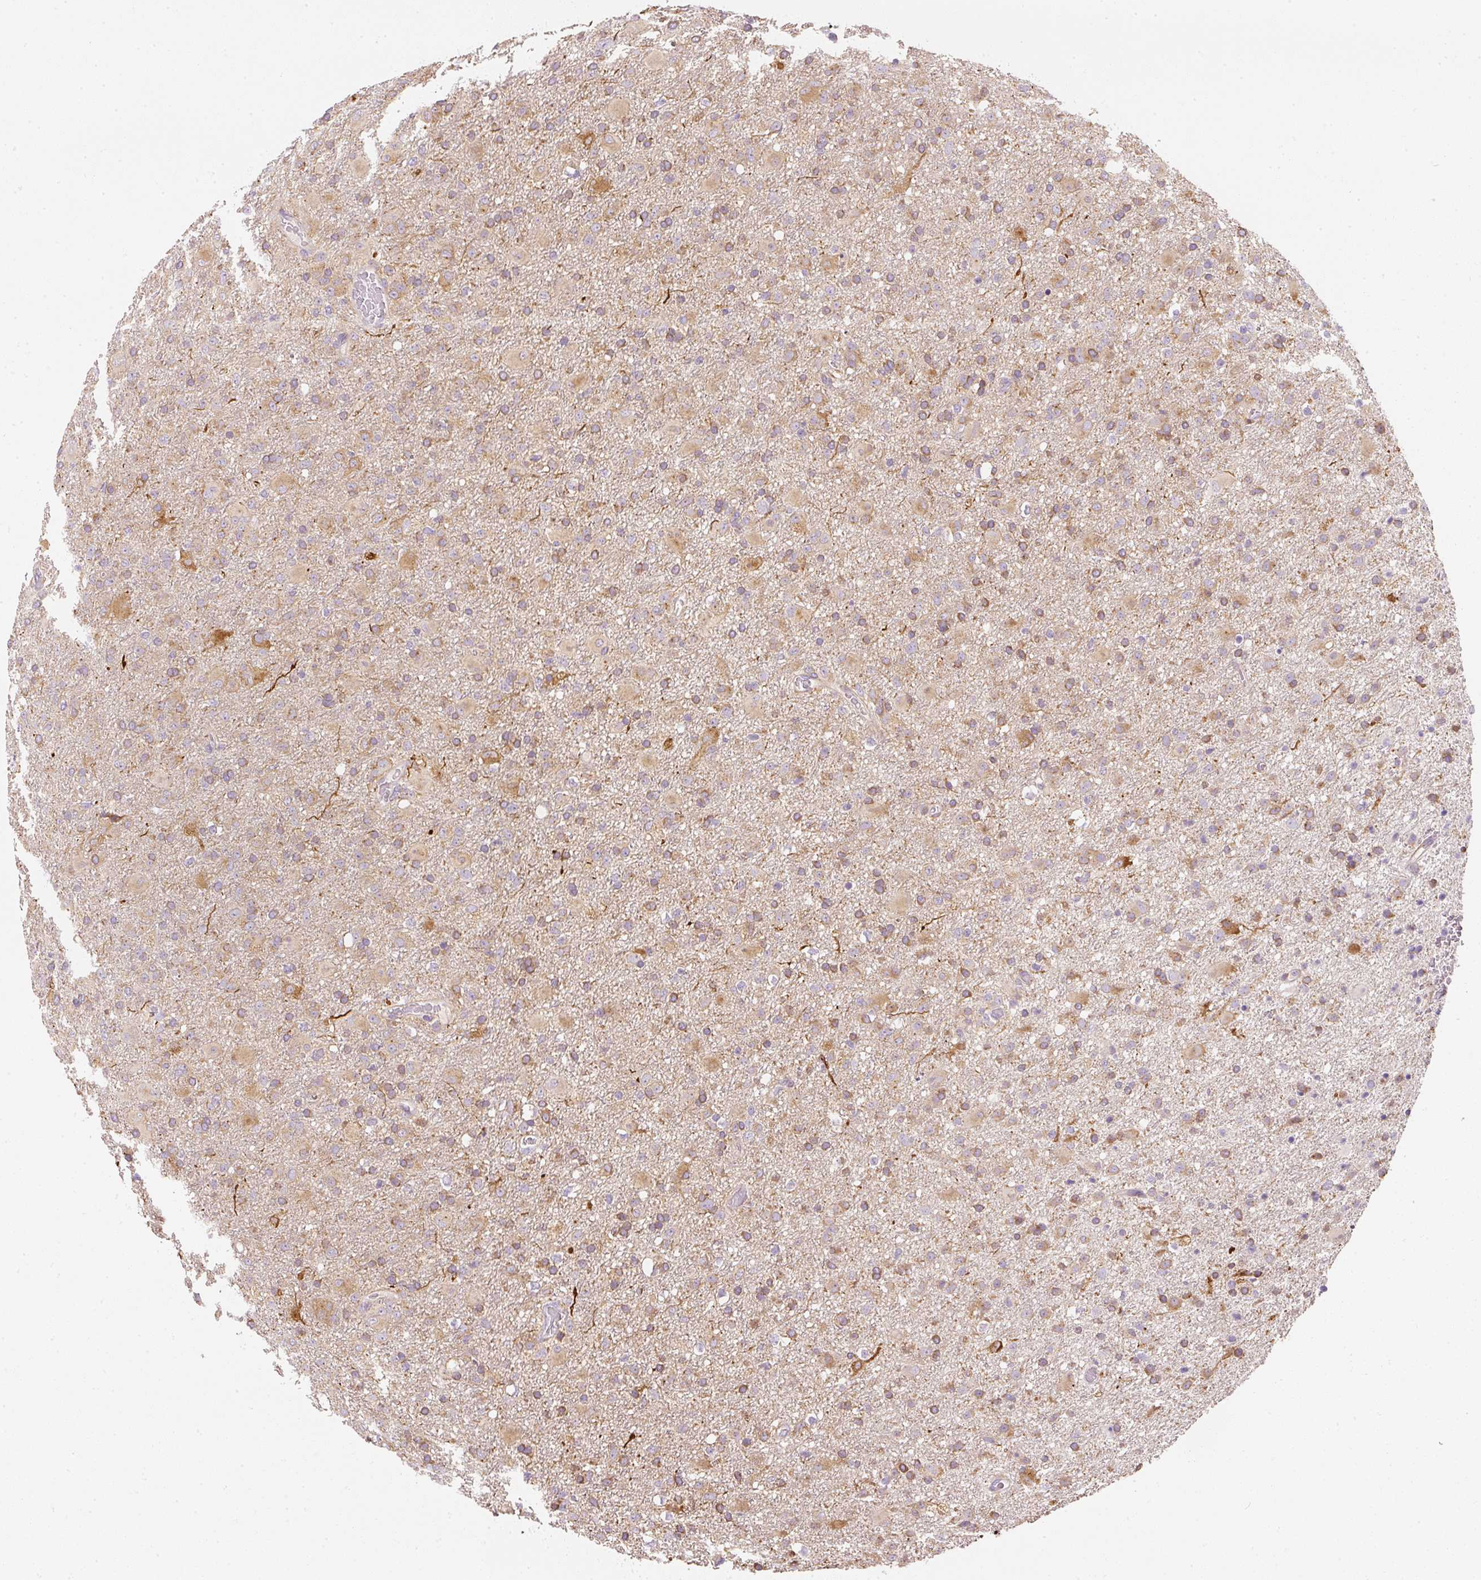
{"staining": {"intensity": "weak", "quantity": "25%-75%", "location": "cytoplasmic/membranous"}, "tissue": "glioma", "cell_type": "Tumor cells", "image_type": "cancer", "snomed": [{"axis": "morphology", "description": "Glioma, malignant, Low grade"}, {"axis": "topography", "description": "Brain"}], "caption": "Immunohistochemical staining of human malignant glioma (low-grade) exhibits low levels of weak cytoplasmic/membranous protein expression in approximately 25%-75% of tumor cells.", "gene": "RNF167", "patient": {"sex": "male", "age": 65}}